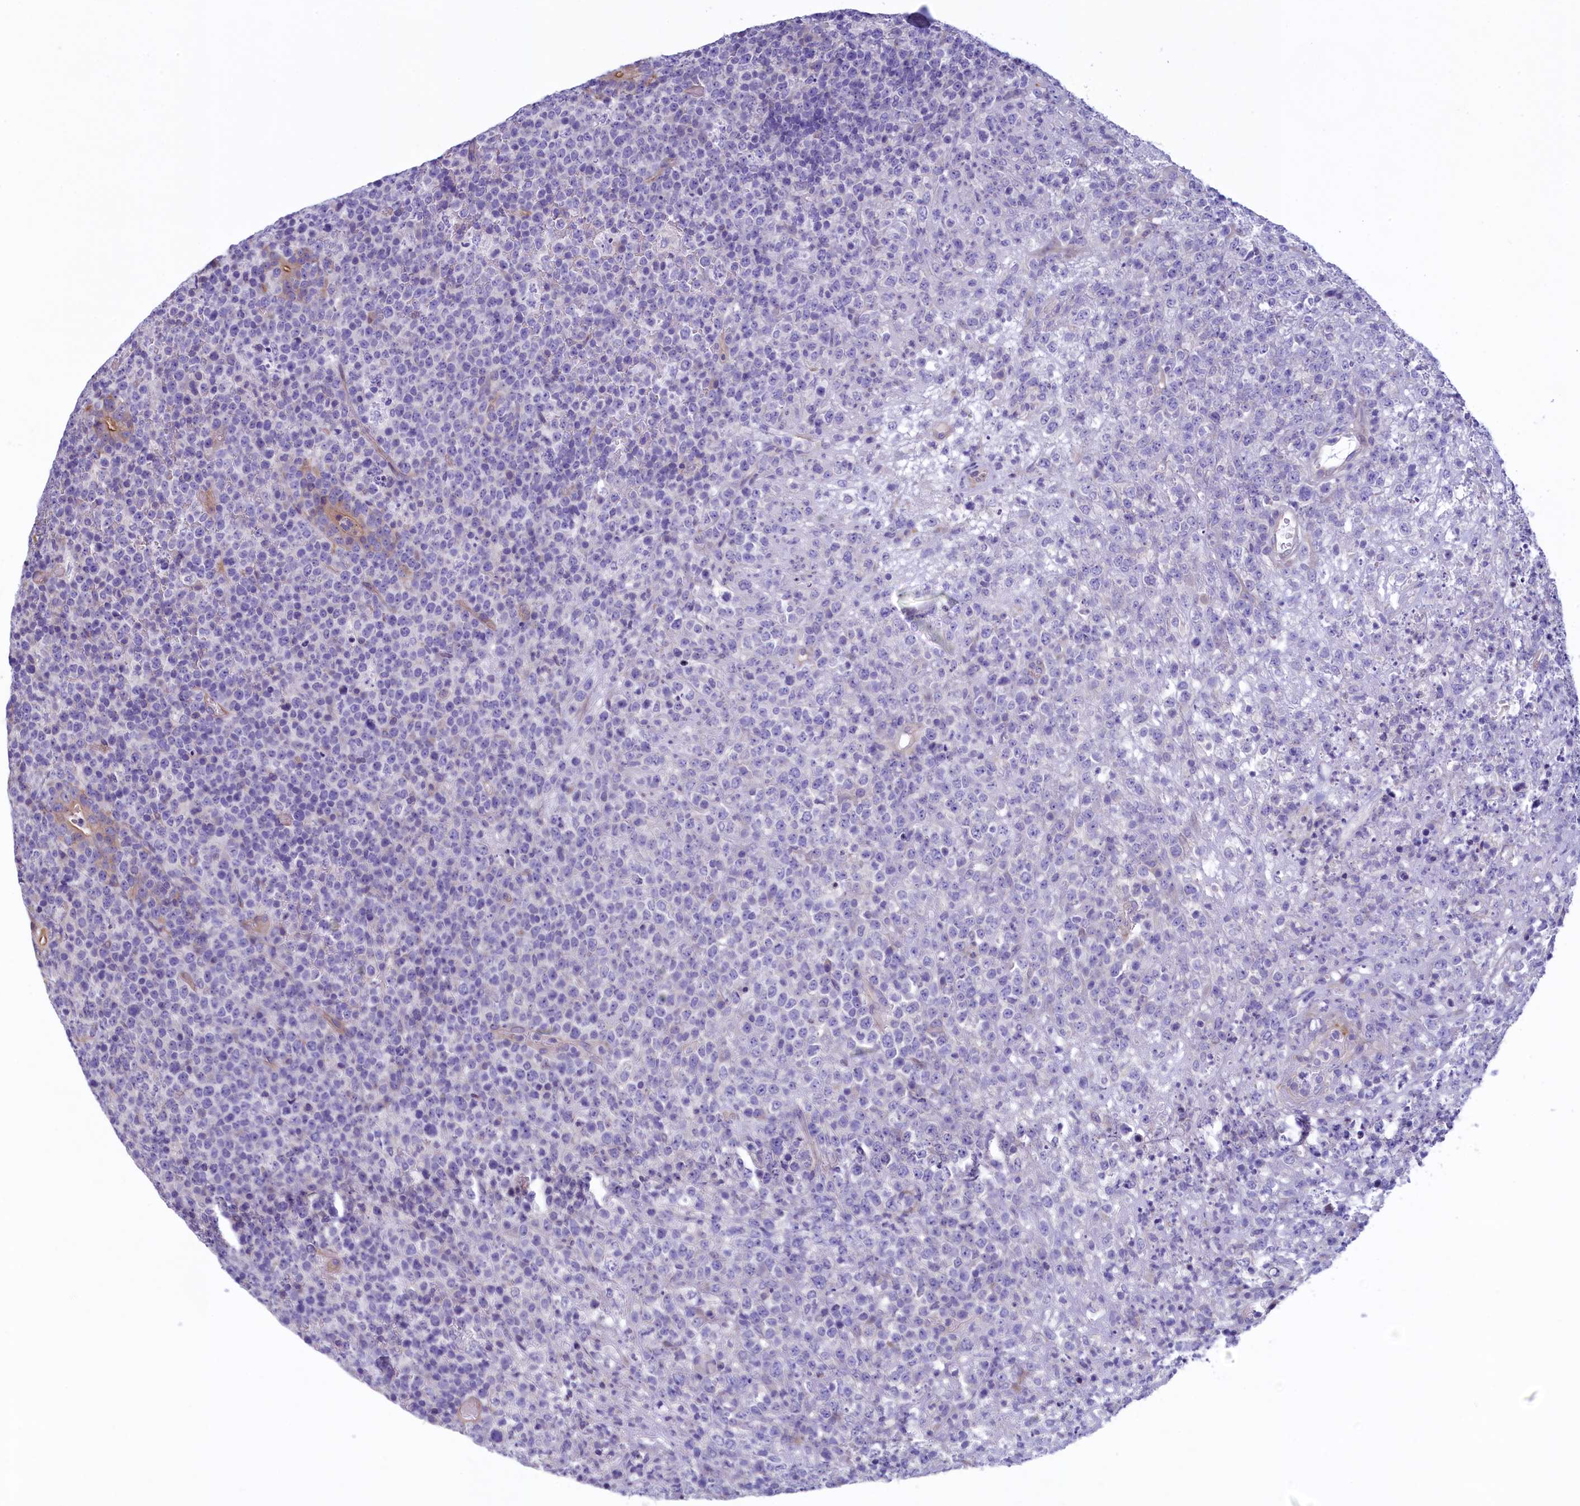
{"staining": {"intensity": "negative", "quantity": "none", "location": "none"}, "tissue": "lymphoma", "cell_type": "Tumor cells", "image_type": "cancer", "snomed": [{"axis": "morphology", "description": "Malignant lymphoma, non-Hodgkin's type, High grade"}, {"axis": "topography", "description": "Colon"}], "caption": "Immunohistochemical staining of lymphoma reveals no significant positivity in tumor cells.", "gene": "KRBOX5", "patient": {"sex": "female", "age": 53}}